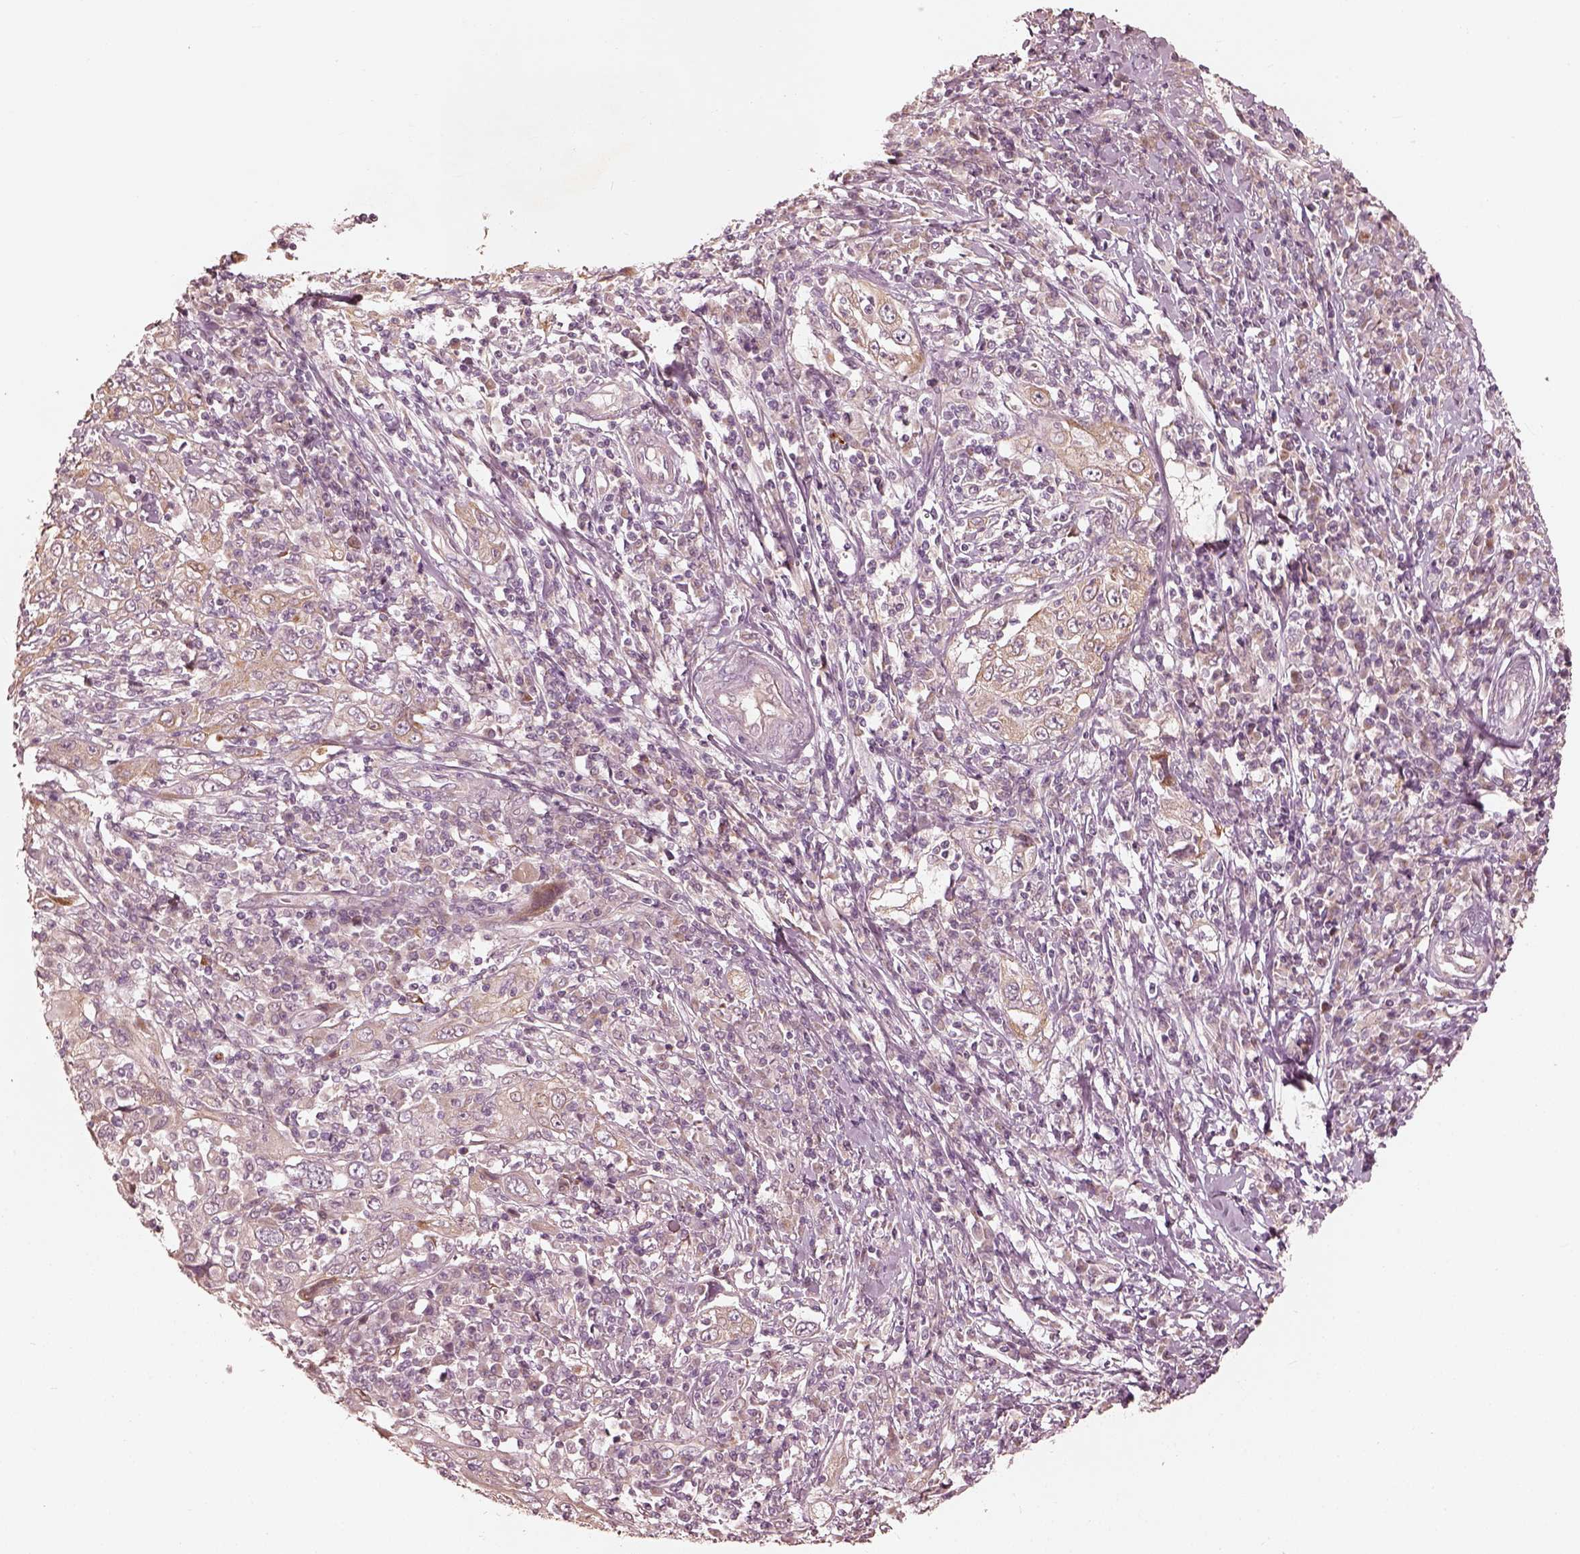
{"staining": {"intensity": "moderate", "quantity": "<25%", "location": "cytoplasmic/membranous"}, "tissue": "cervical cancer", "cell_type": "Tumor cells", "image_type": "cancer", "snomed": [{"axis": "morphology", "description": "Squamous cell carcinoma, NOS"}, {"axis": "topography", "description": "Cervix"}], "caption": "Squamous cell carcinoma (cervical) stained for a protein (brown) displays moderate cytoplasmic/membranous positive expression in about <25% of tumor cells.", "gene": "WLS", "patient": {"sex": "female", "age": 46}}